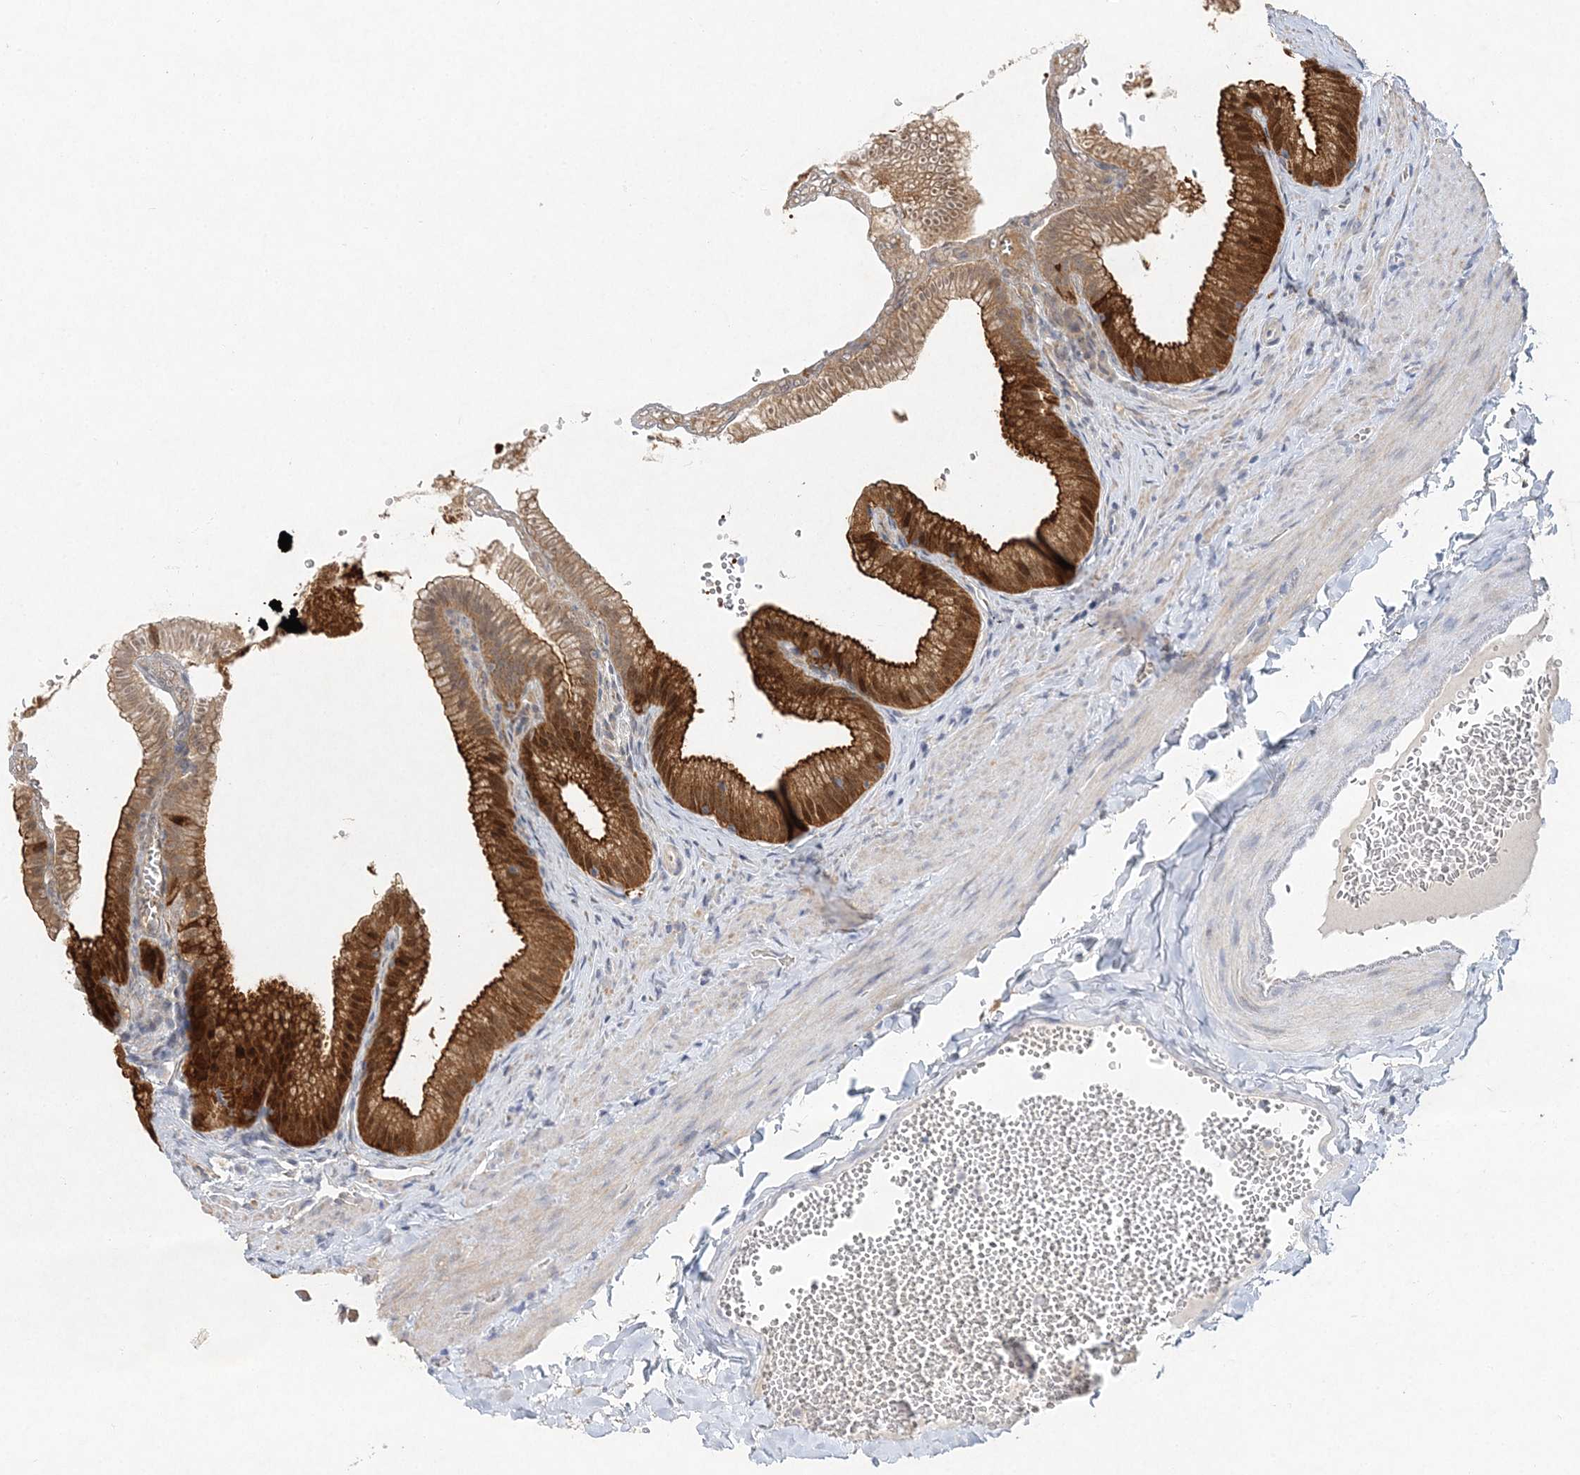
{"staining": {"intensity": "strong", "quantity": ">75%", "location": "cytoplasmic/membranous,nuclear"}, "tissue": "gallbladder", "cell_type": "Glandular cells", "image_type": "normal", "snomed": [{"axis": "morphology", "description": "Normal tissue, NOS"}, {"axis": "topography", "description": "Gallbladder"}], "caption": "Brown immunohistochemical staining in normal human gallbladder demonstrates strong cytoplasmic/membranous,nuclear expression in about >75% of glandular cells. Nuclei are stained in blue.", "gene": "MAT2B", "patient": {"sex": "male", "age": 38}}